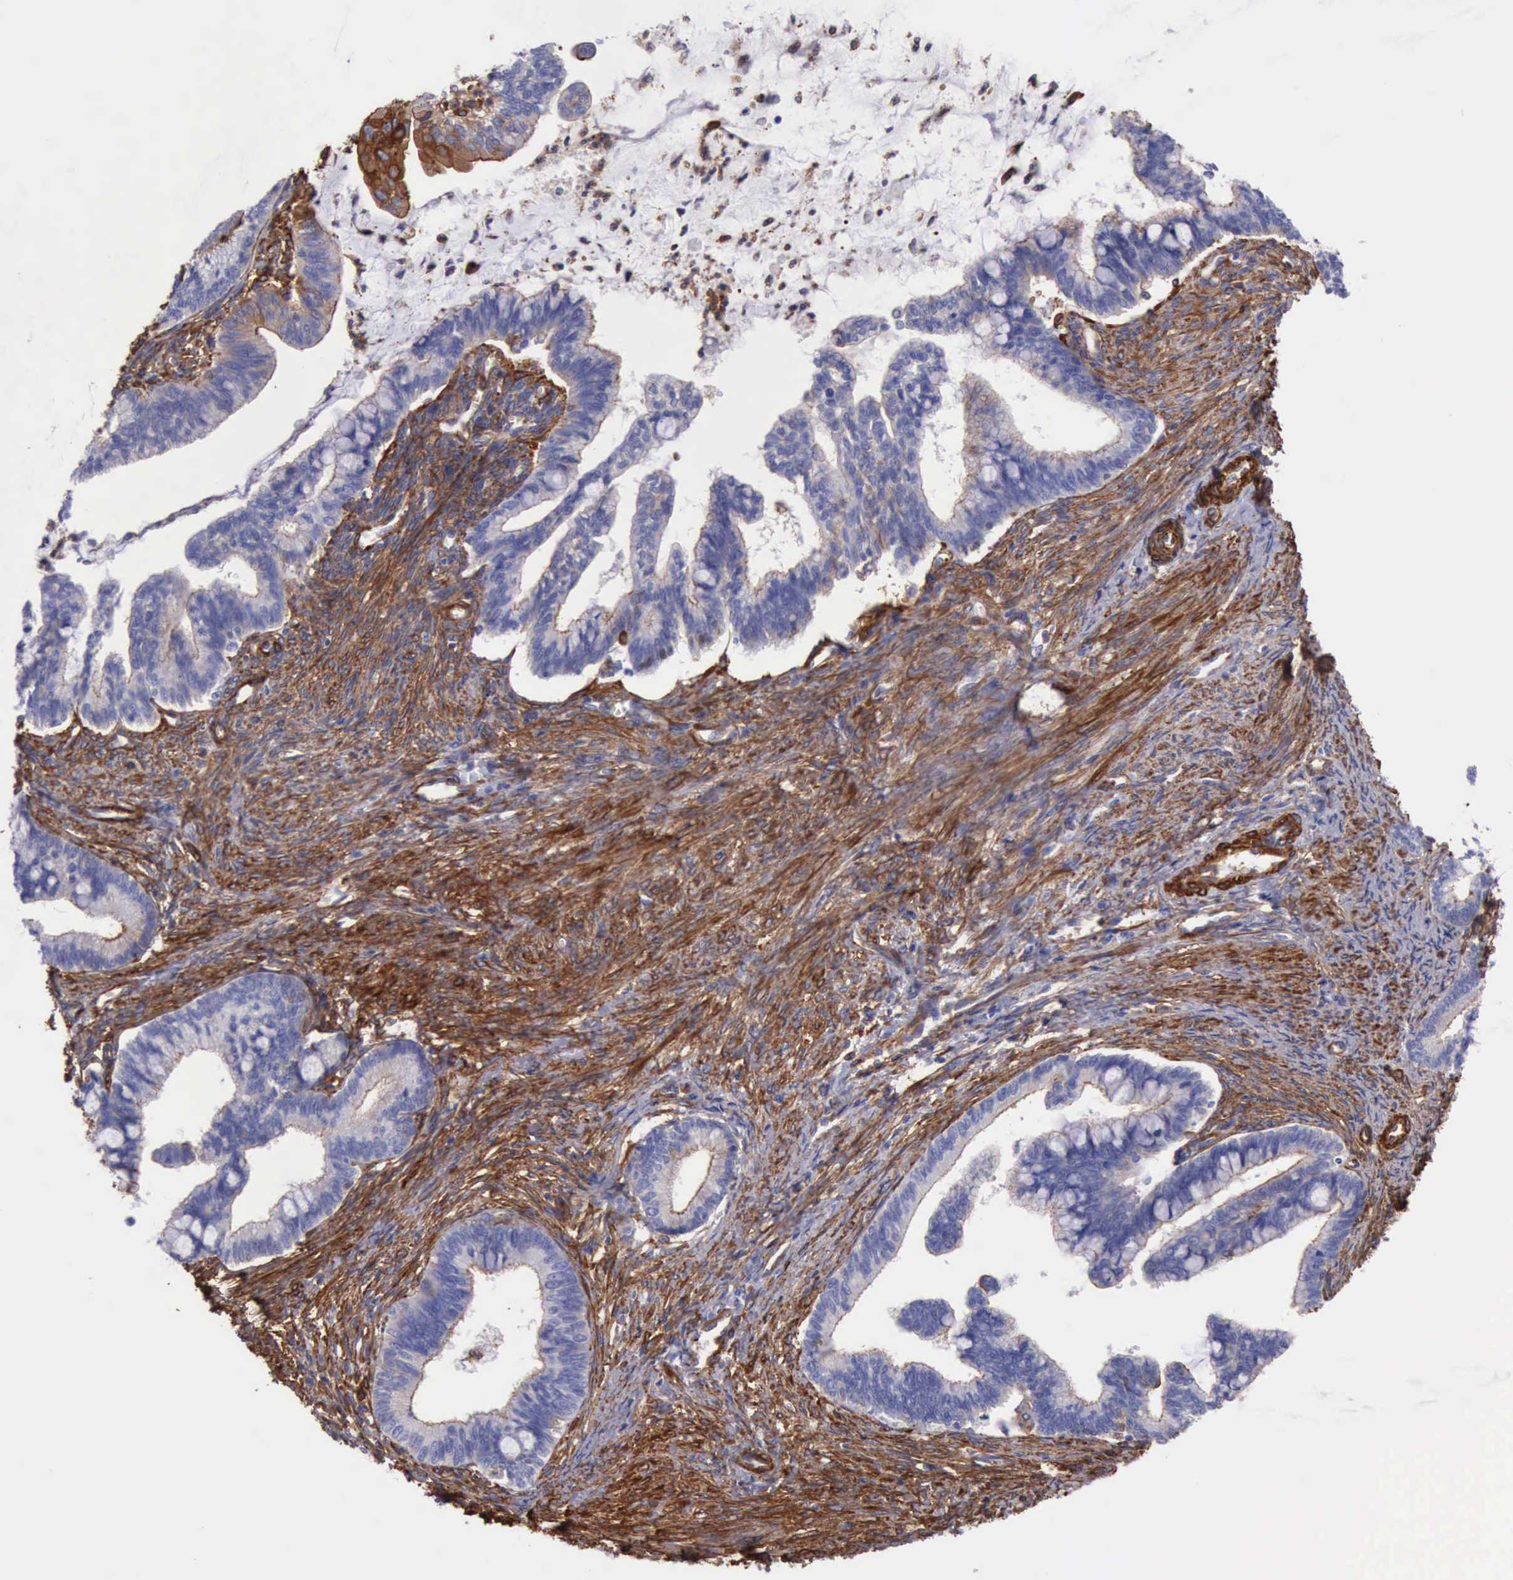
{"staining": {"intensity": "negative", "quantity": "none", "location": "none"}, "tissue": "cervical cancer", "cell_type": "Tumor cells", "image_type": "cancer", "snomed": [{"axis": "morphology", "description": "Adenocarcinoma, NOS"}, {"axis": "topography", "description": "Cervix"}], "caption": "Cervical cancer (adenocarcinoma) was stained to show a protein in brown. There is no significant positivity in tumor cells. (Brightfield microscopy of DAB (3,3'-diaminobenzidine) IHC at high magnification).", "gene": "FLNA", "patient": {"sex": "female", "age": 36}}